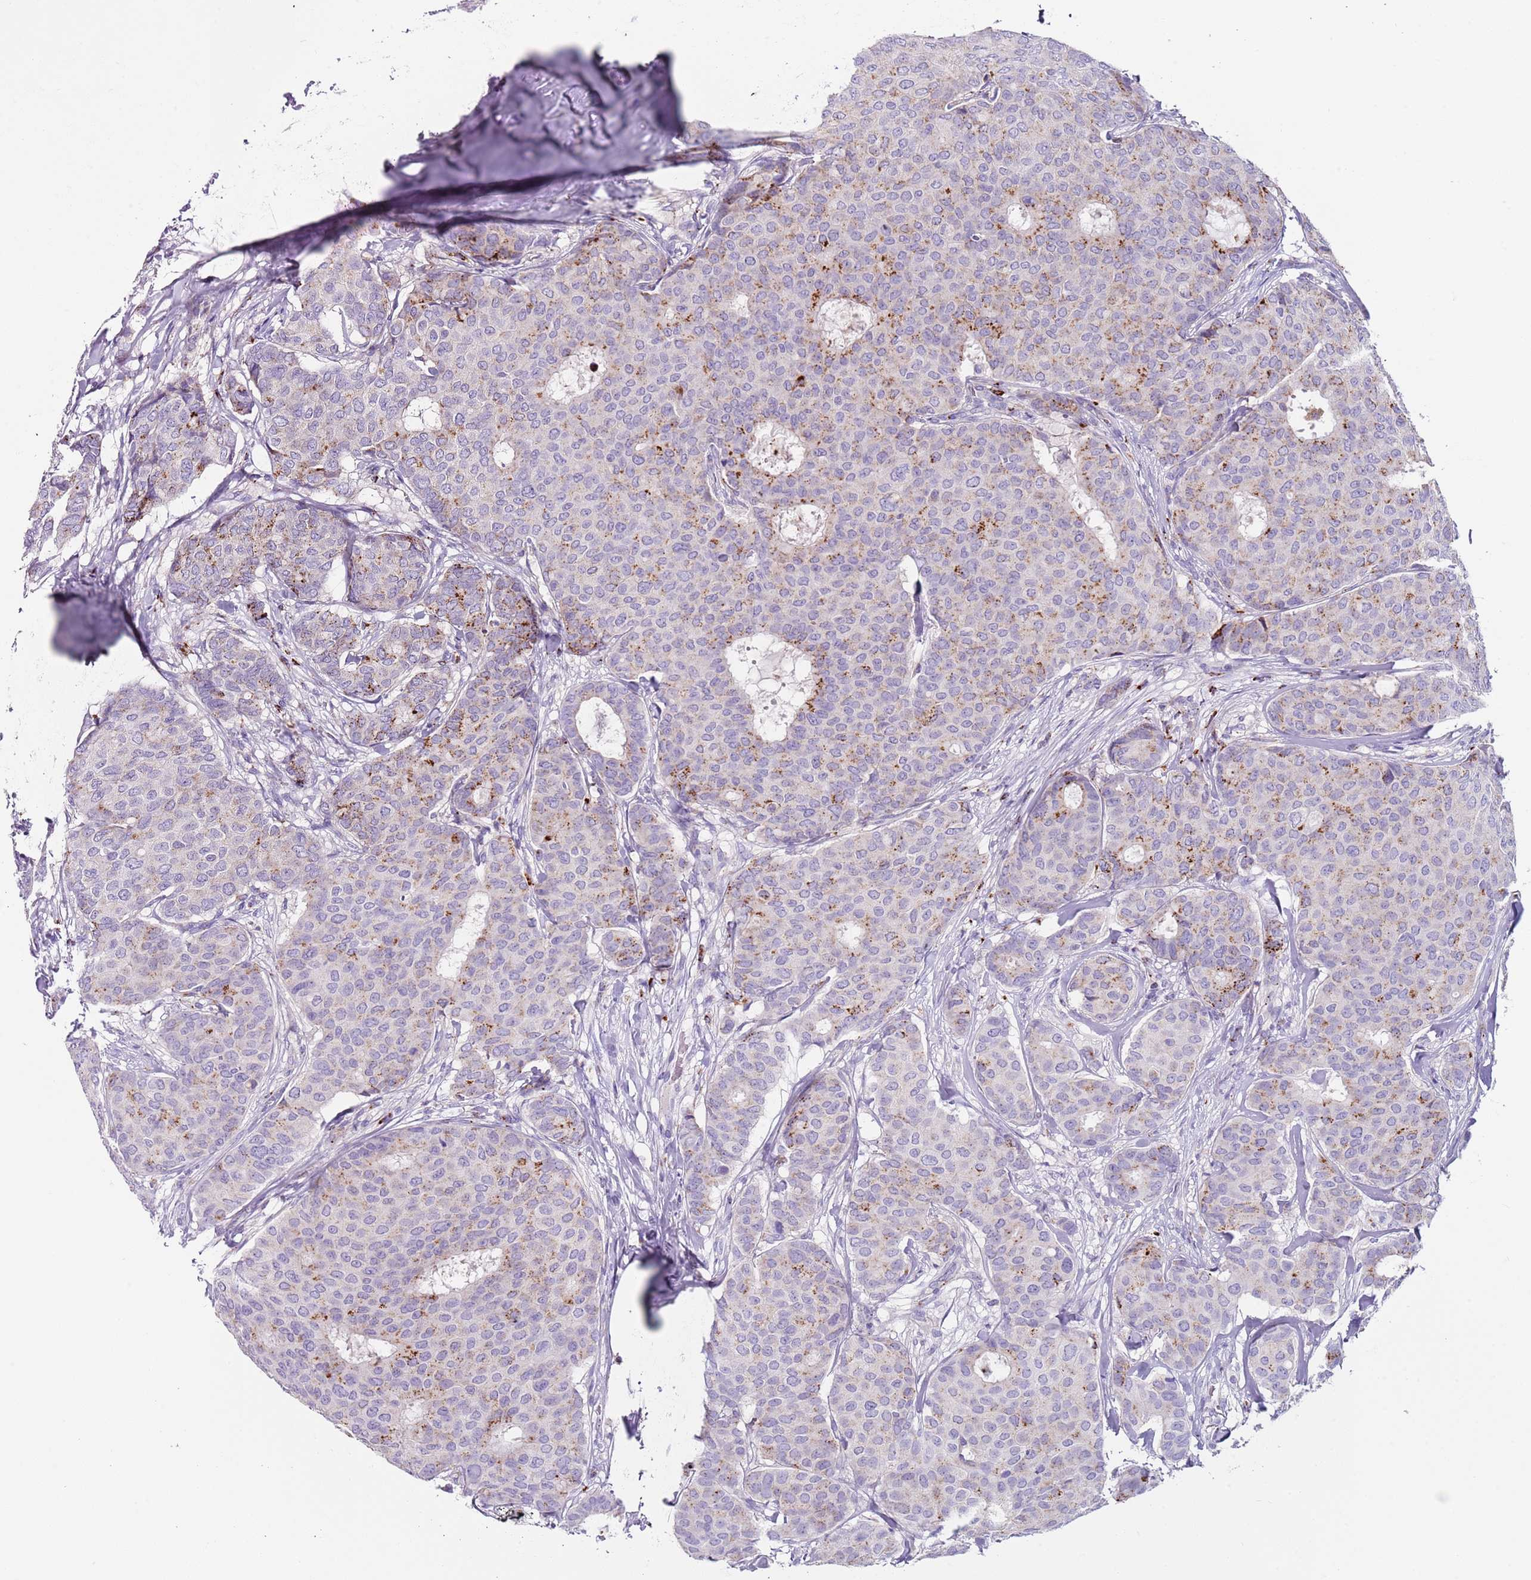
{"staining": {"intensity": "moderate", "quantity": "<25%", "location": "cytoplasmic/membranous"}, "tissue": "breast cancer", "cell_type": "Tumor cells", "image_type": "cancer", "snomed": [{"axis": "morphology", "description": "Duct carcinoma"}, {"axis": "topography", "description": "Breast"}], "caption": "Immunohistochemical staining of breast cancer (intraductal carcinoma) demonstrates low levels of moderate cytoplasmic/membranous protein expression in about <25% of tumor cells. (brown staining indicates protein expression, while blue staining denotes nuclei).", "gene": "LRRN3", "patient": {"sex": "female", "age": 75}}